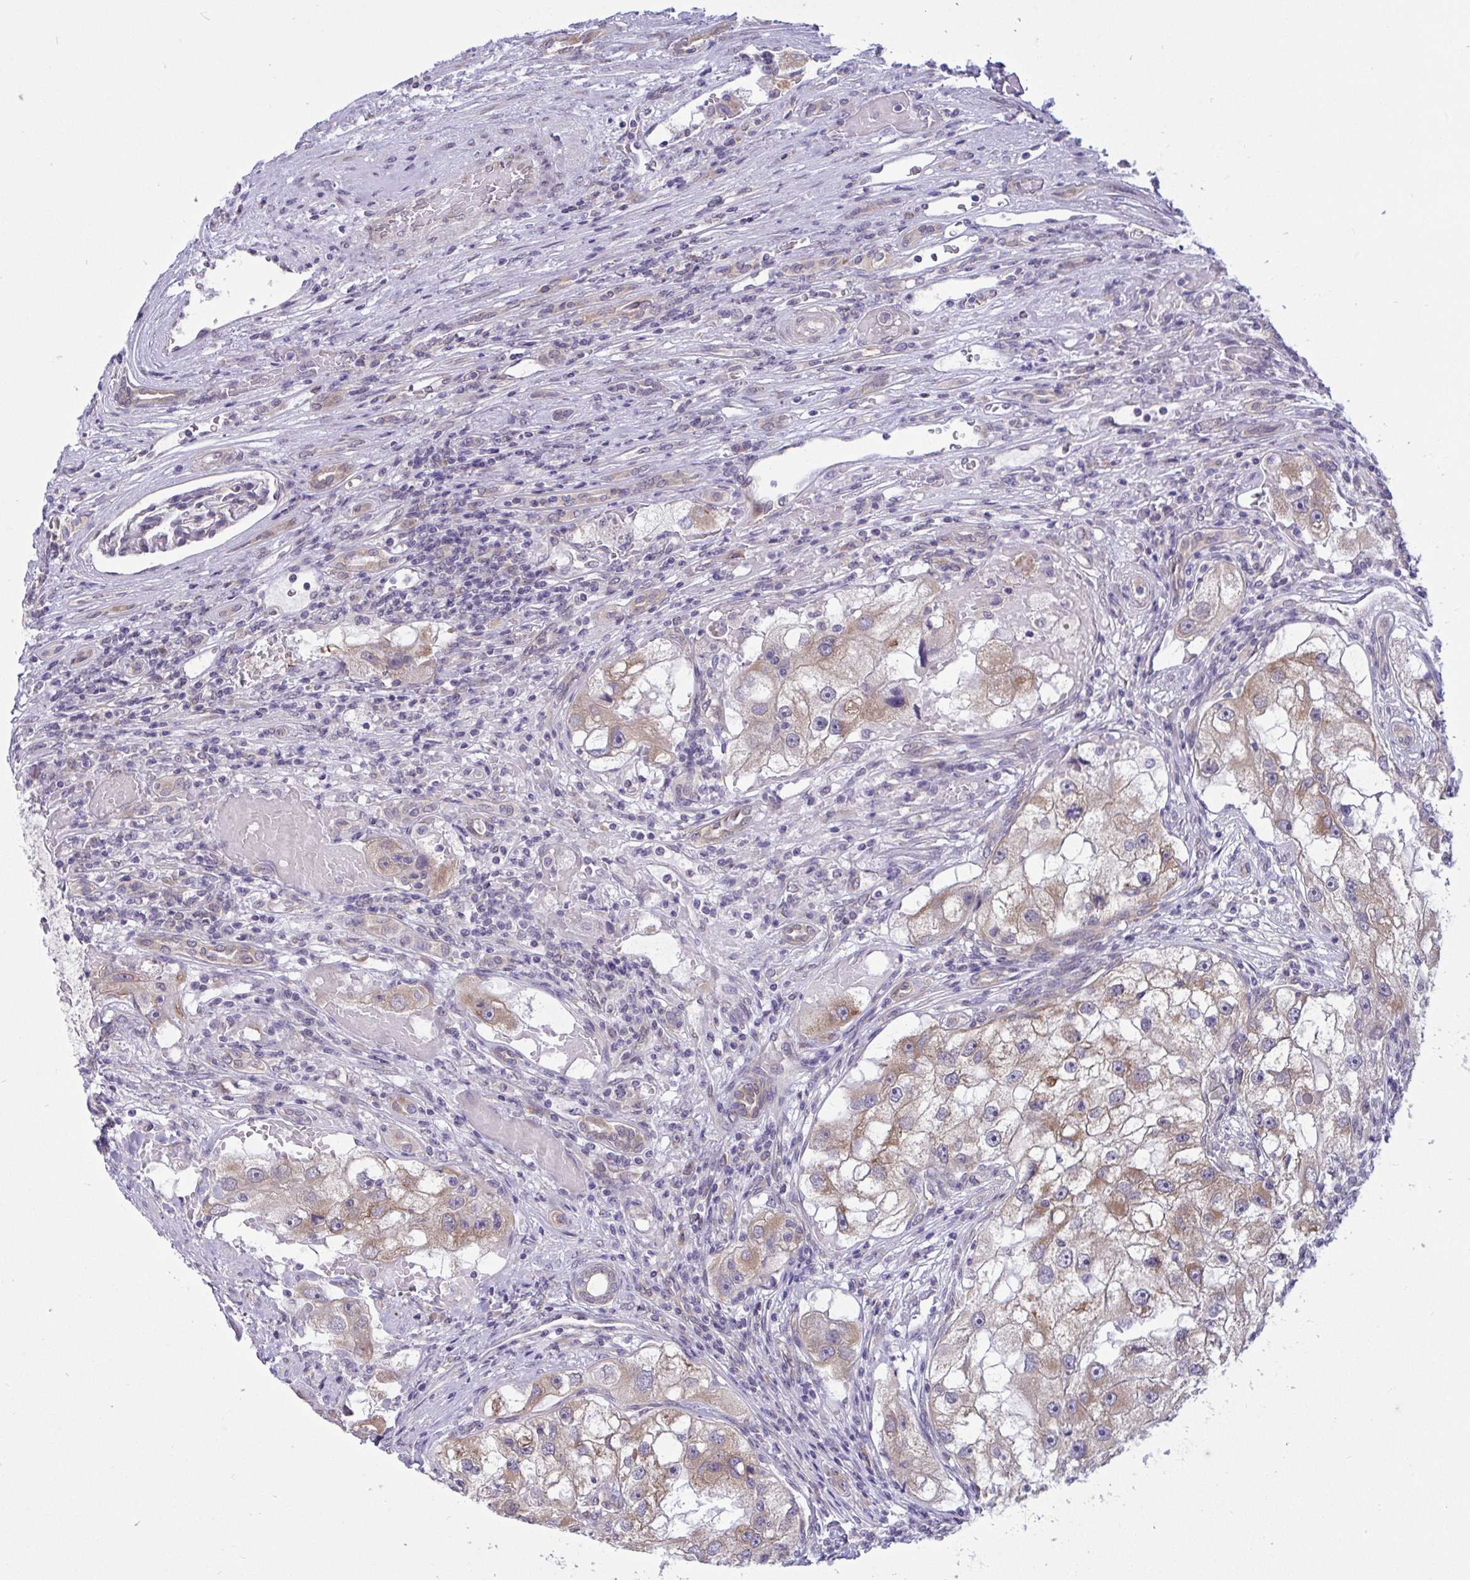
{"staining": {"intensity": "moderate", "quantity": ">75%", "location": "cytoplasmic/membranous"}, "tissue": "renal cancer", "cell_type": "Tumor cells", "image_type": "cancer", "snomed": [{"axis": "morphology", "description": "Adenocarcinoma, NOS"}, {"axis": "topography", "description": "Kidney"}], "caption": "An IHC micrograph of tumor tissue is shown. Protein staining in brown shows moderate cytoplasmic/membranous positivity in renal adenocarcinoma within tumor cells.", "gene": "CAMLG", "patient": {"sex": "male", "age": 63}}